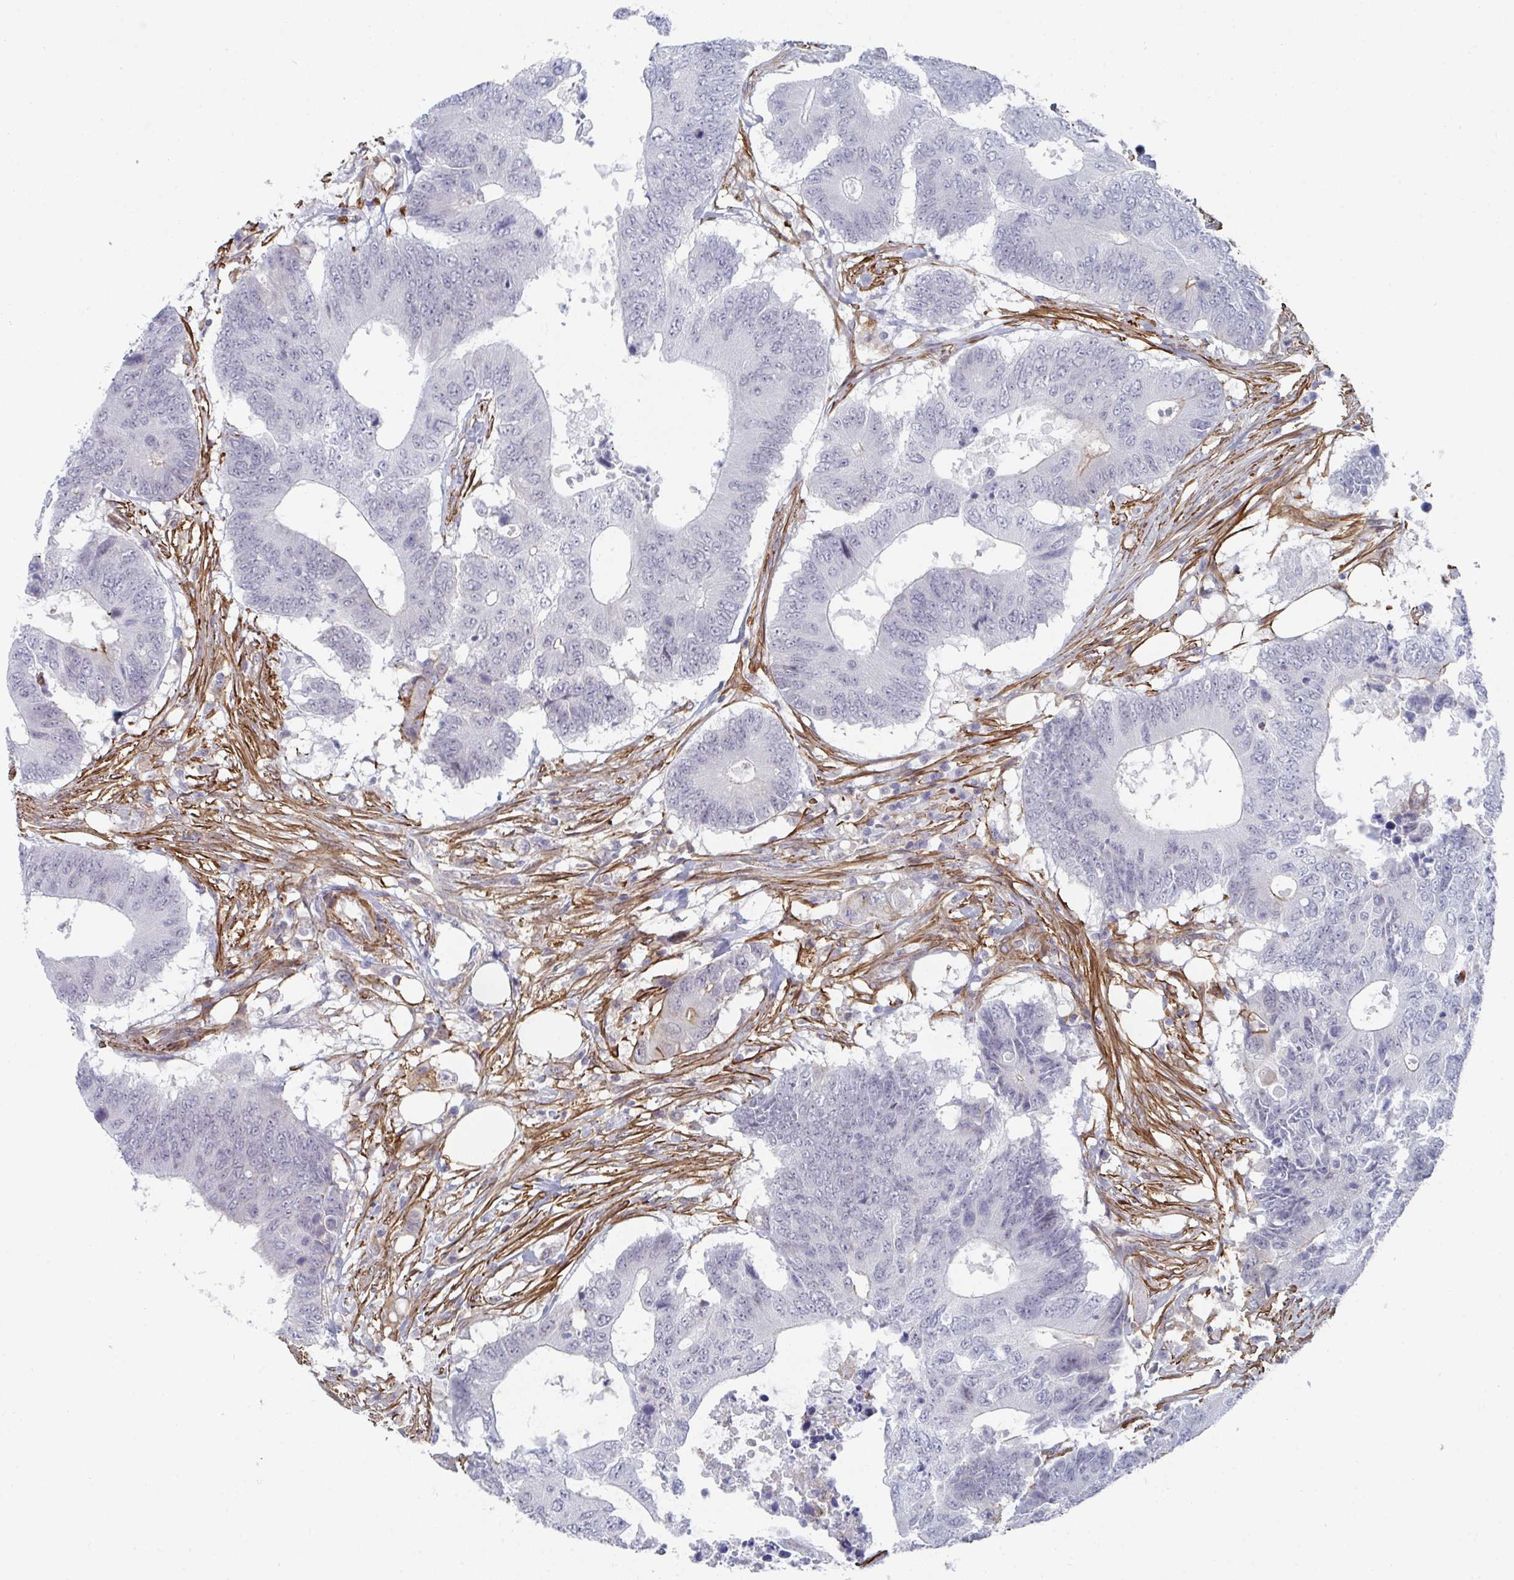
{"staining": {"intensity": "negative", "quantity": "none", "location": "none"}, "tissue": "colorectal cancer", "cell_type": "Tumor cells", "image_type": "cancer", "snomed": [{"axis": "morphology", "description": "Adenocarcinoma, NOS"}, {"axis": "topography", "description": "Colon"}], "caption": "Immunohistochemistry micrograph of colorectal adenocarcinoma stained for a protein (brown), which shows no staining in tumor cells.", "gene": "NEURL4", "patient": {"sex": "male", "age": 71}}